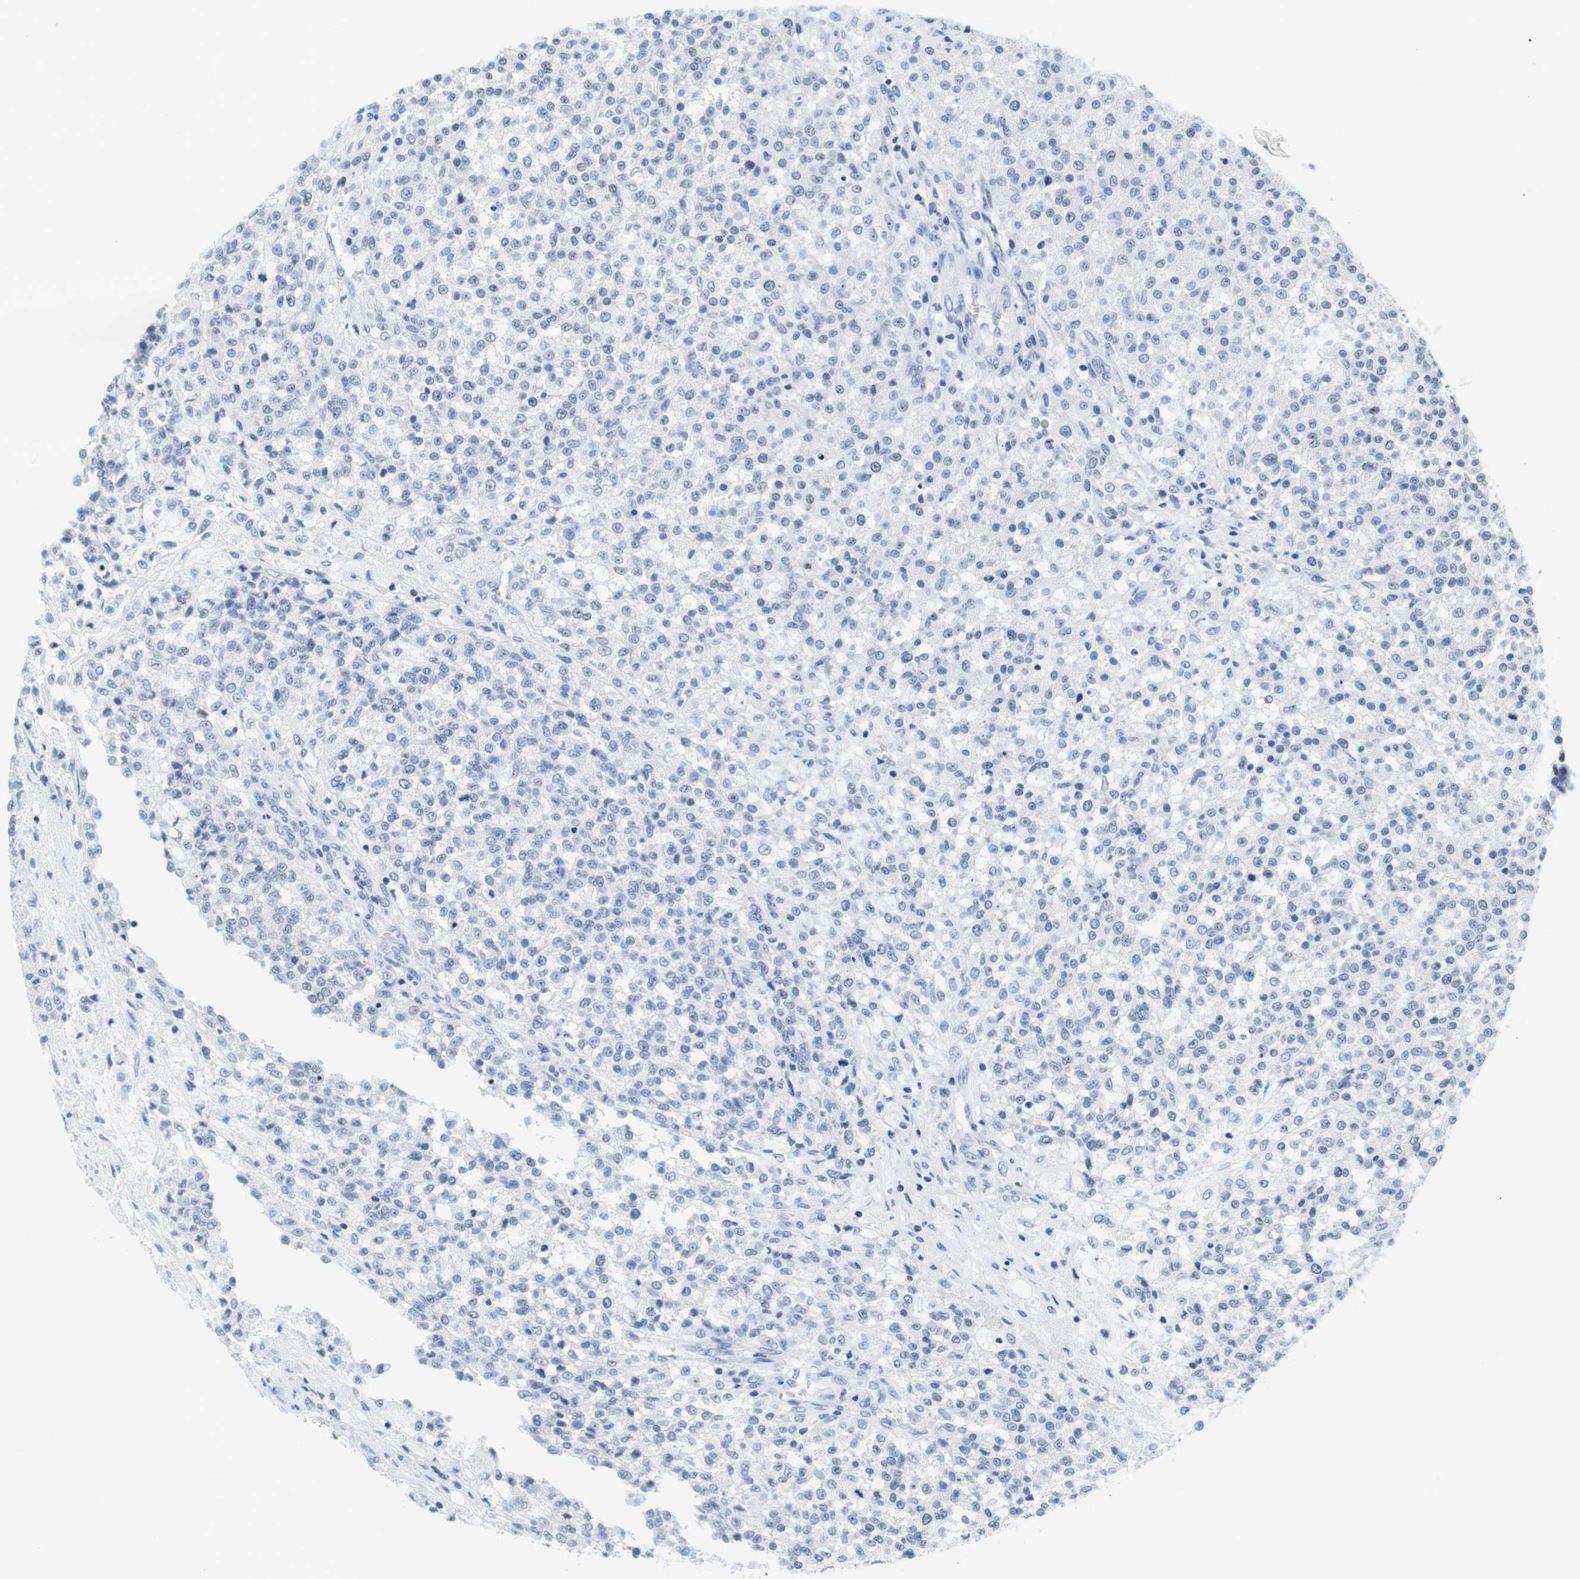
{"staining": {"intensity": "weak", "quantity": "<25%", "location": "nuclear"}, "tissue": "testis cancer", "cell_type": "Tumor cells", "image_type": "cancer", "snomed": [{"axis": "morphology", "description": "Seminoma, NOS"}, {"axis": "topography", "description": "Testis"}], "caption": "Testis cancer was stained to show a protein in brown. There is no significant positivity in tumor cells. (IHC, brightfield microscopy, high magnification).", "gene": "NIFK", "patient": {"sex": "male", "age": 59}}